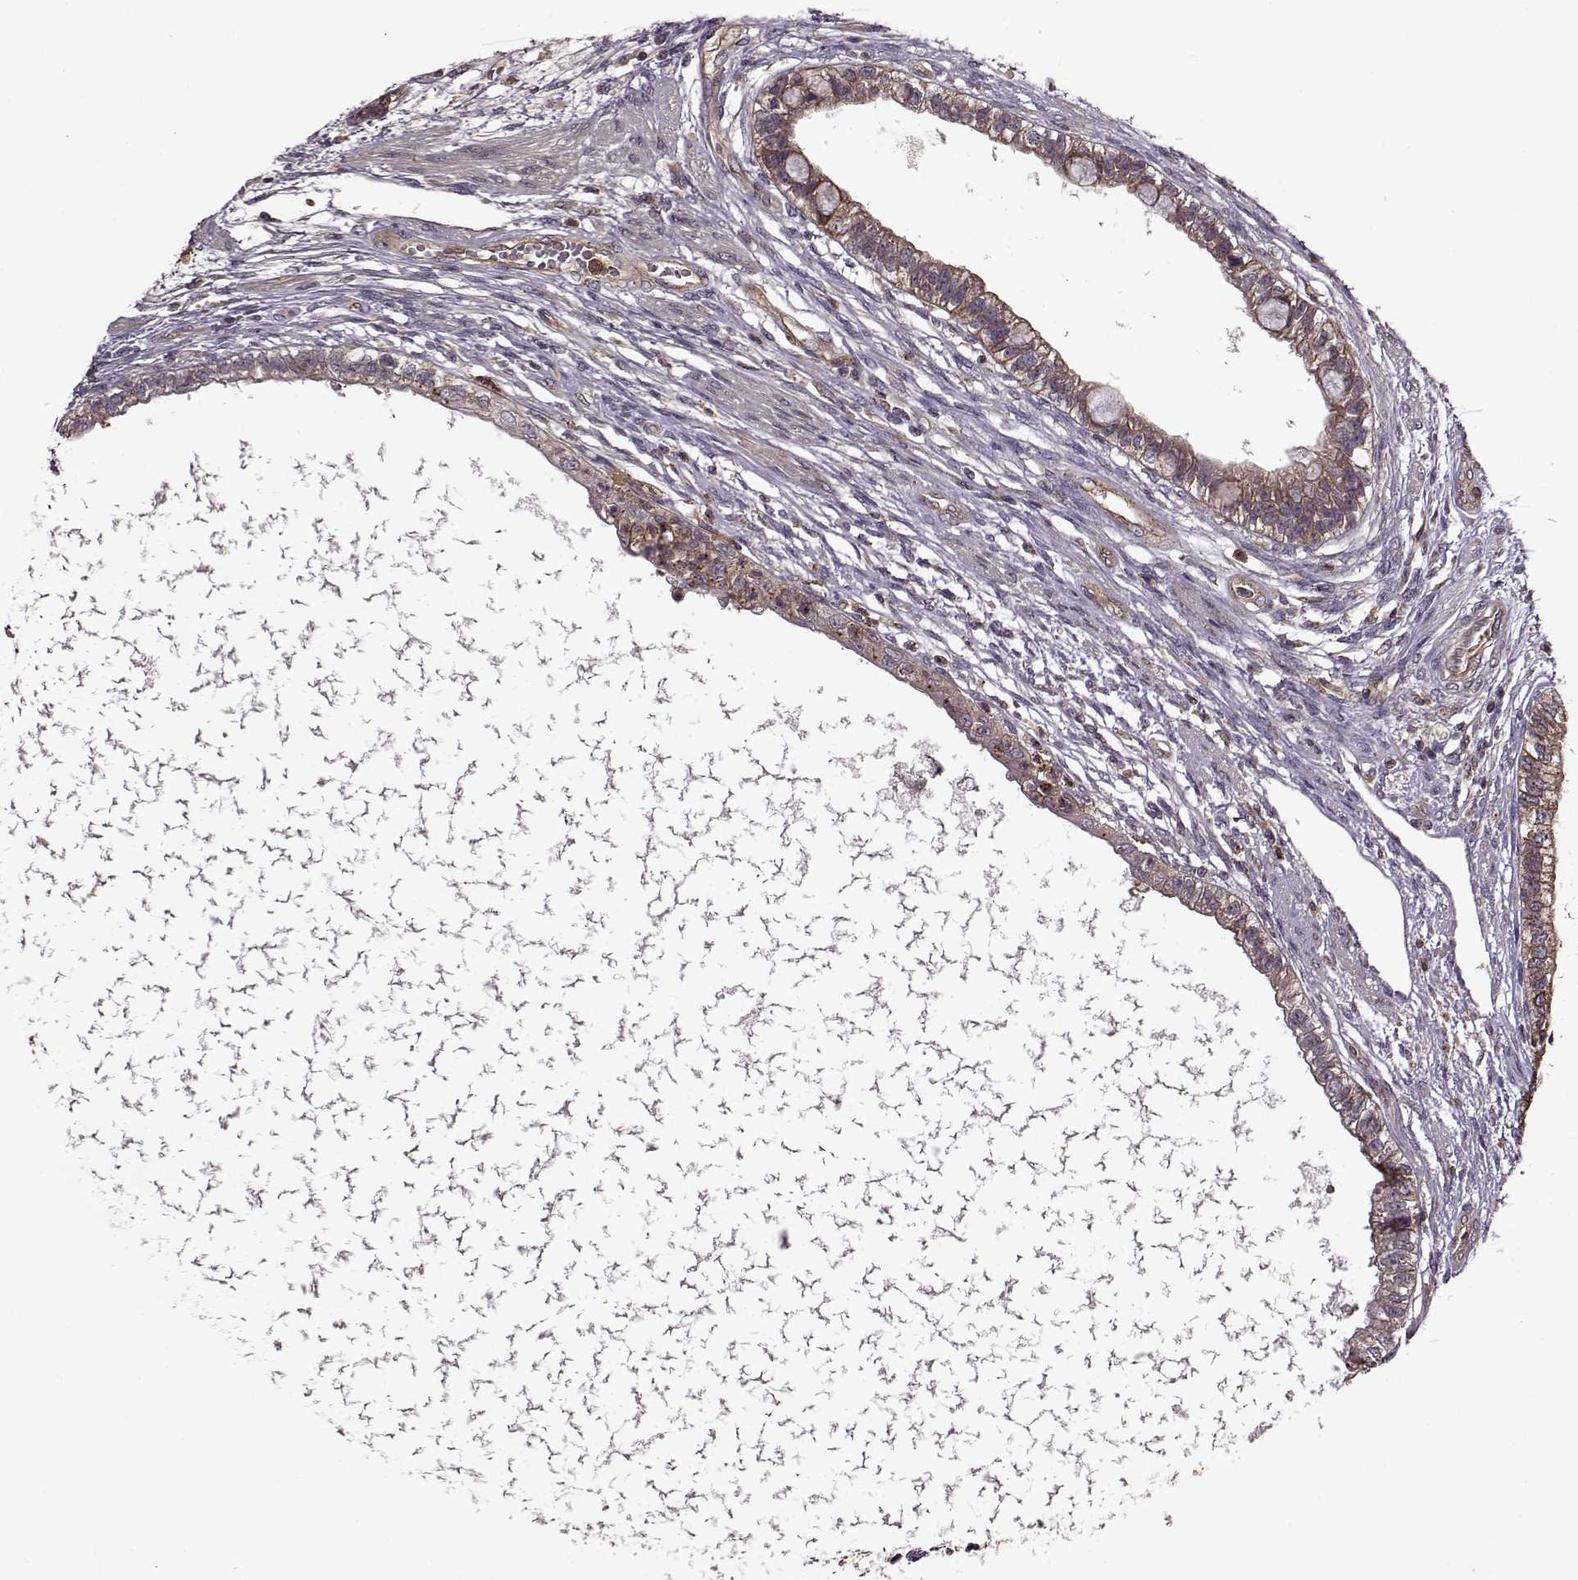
{"staining": {"intensity": "weak", "quantity": ">75%", "location": "cytoplasmic/membranous"}, "tissue": "testis cancer", "cell_type": "Tumor cells", "image_type": "cancer", "snomed": [{"axis": "morphology", "description": "Carcinoma, Embryonal, NOS"}, {"axis": "topography", "description": "Testis"}], "caption": "A micrograph showing weak cytoplasmic/membranous staining in about >75% of tumor cells in testis cancer (embryonal carcinoma), as visualized by brown immunohistochemical staining.", "gene": "IFRD2", "patient": {"sex": "male", "age": 26}}